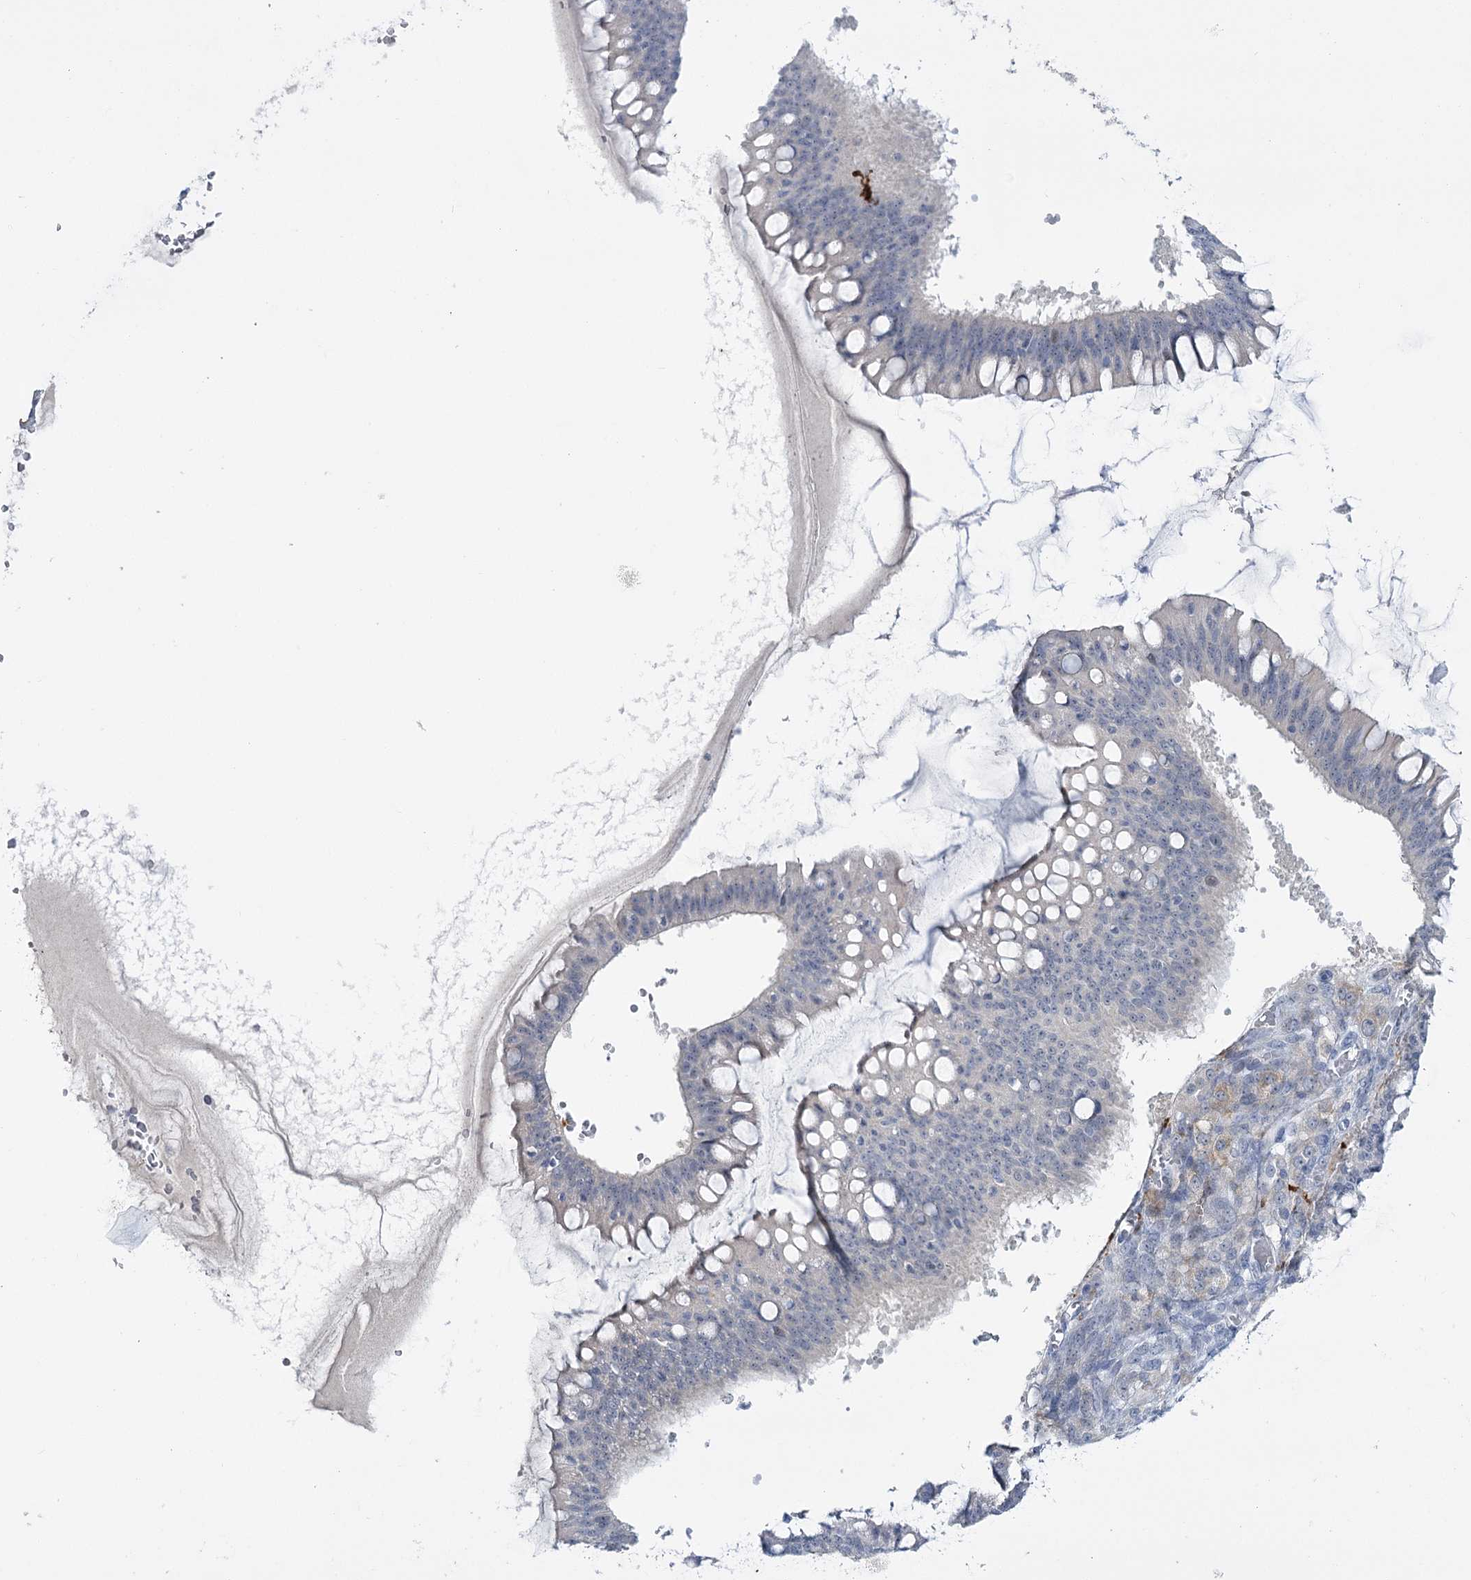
{"staining": {"intensity": "negative", "quantity": "none", "location": "none"}, "tissue": "ovarian cancer", "cell_type": "Tumor cells", "image_type": "cancer", "snomed": [{"axis": "morphology", "description": "Cystadenocarcinoma, mucinous, NOS"}, {"axis": "topography", "description": "Ovary"}], "caption": "Mucinous cystadenocarcinoma (ovarian) stained for a protein using immunohistochemistry (IHC) exhibits no positivity tumor cells.", "gene": "PIWIL4", "patient": {"sex": "female", "age": 73}}